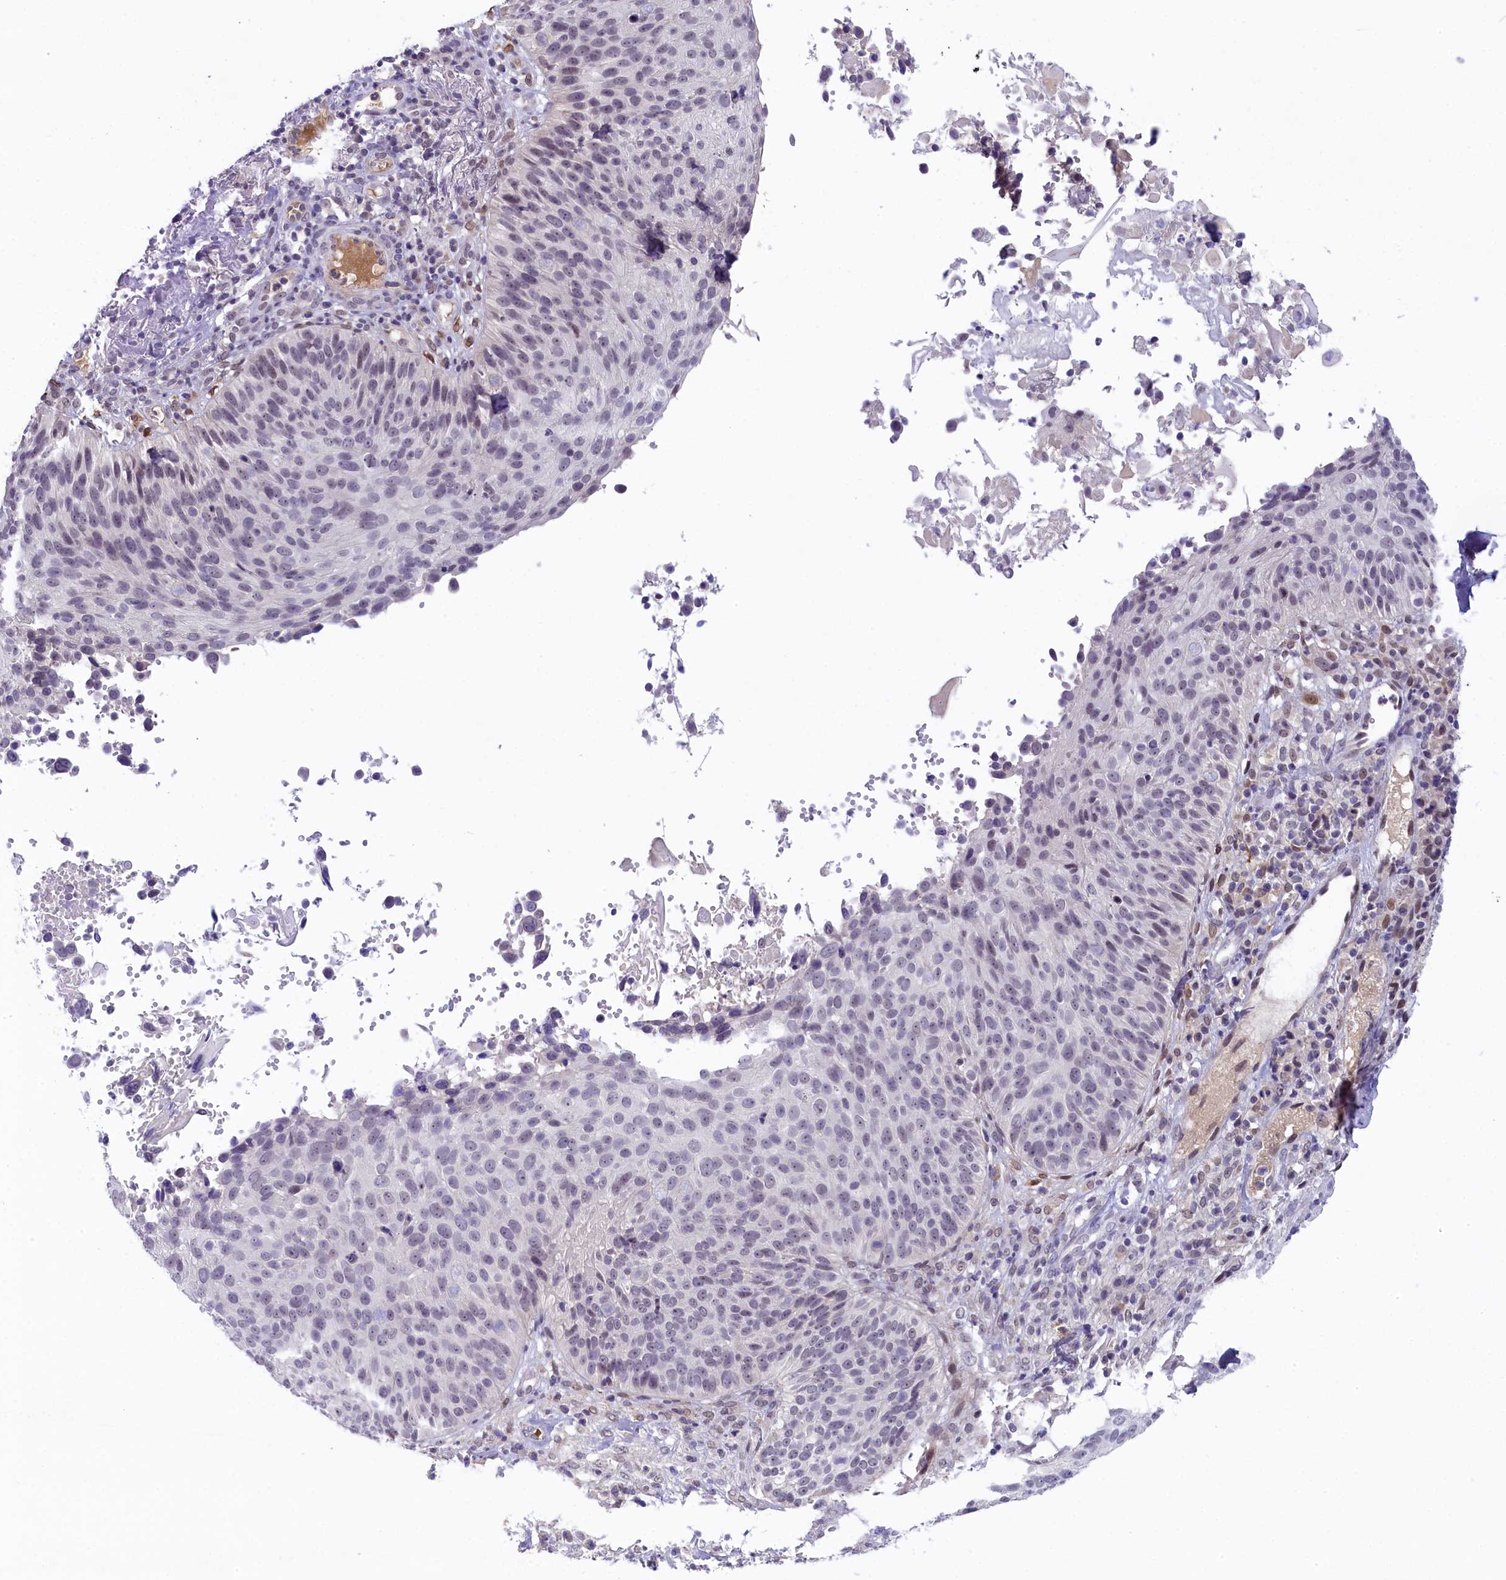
{"staining": {"intensity": "weak", "quantity": "<25%", "location": "nuclear"}, "tissue": "cervical cancer", "cell_type": "Tumor cells", "image_type": "cancer", "snomed": [{"axis": "morphology", "description": "Squamous cell carcinoma, NOS"}, {"axis": "topography", "description": "Cervix"}], "caption": "IHC photomicrograph of neoplastic tissue: squamous cell carcinoma (cervical) stained with DAB reveals no significant protein expression in tumor cells.", "gene": "CRAMP1", "patient": {"sex": "female", "age": 74}}